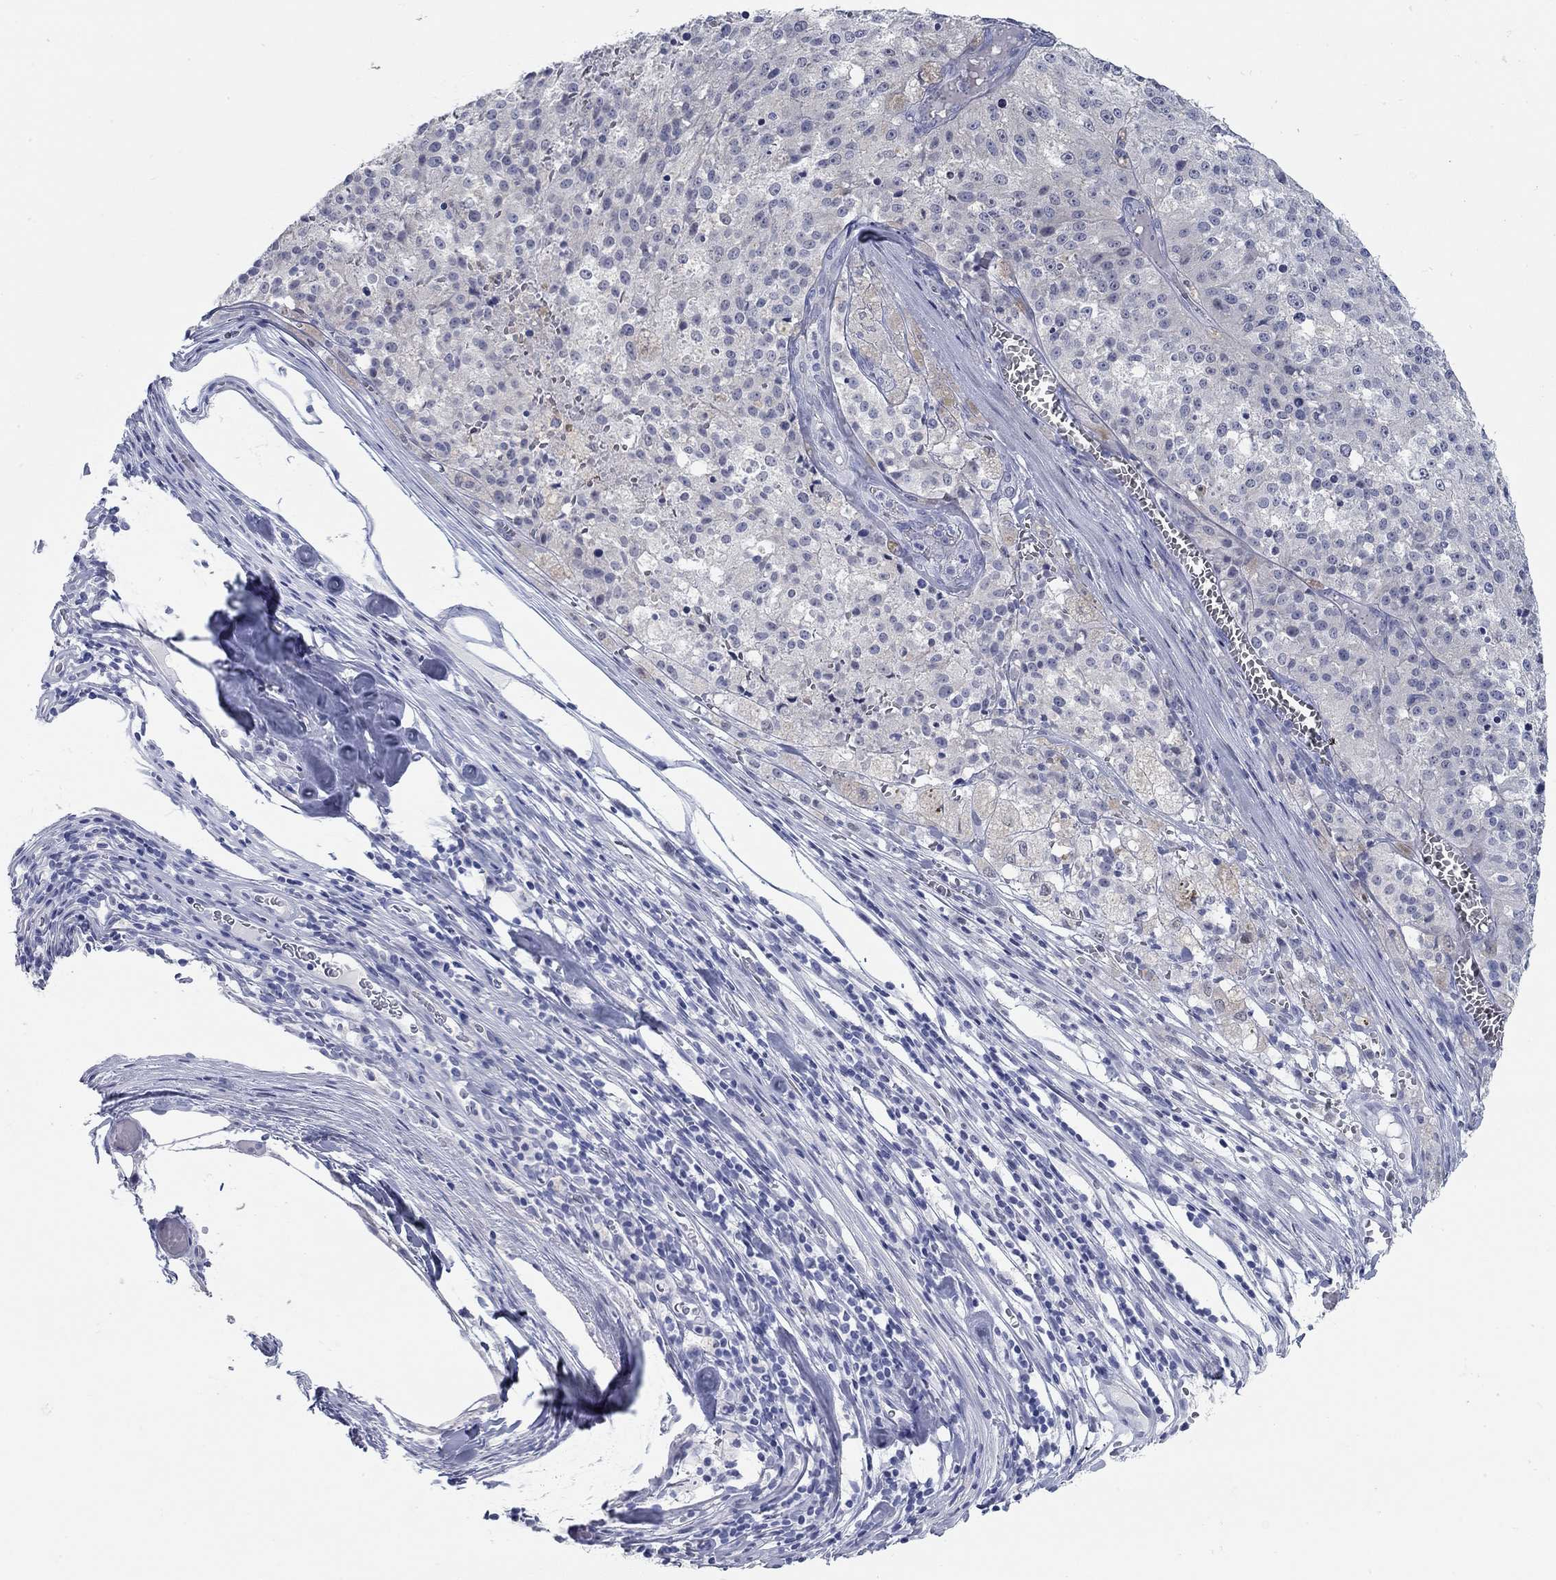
{"staining": {"intensity": "negative", "quantity": "none", "location": "none"}, "tissue": "melanoma", "cell_type": "Tumor cells", "image_type": "cancer", "snomed": [{"axis": "morphology", "description": "Malignant melanoma, Metastatic site"}, {"axis": "topography", "description": "Lymph node"}], "caption": "Tumor cells show no significant protein expression in malignant melanoma (metastatic site).", "gene": "WASF3", "patient": {"sex": "female", "age": 64}}